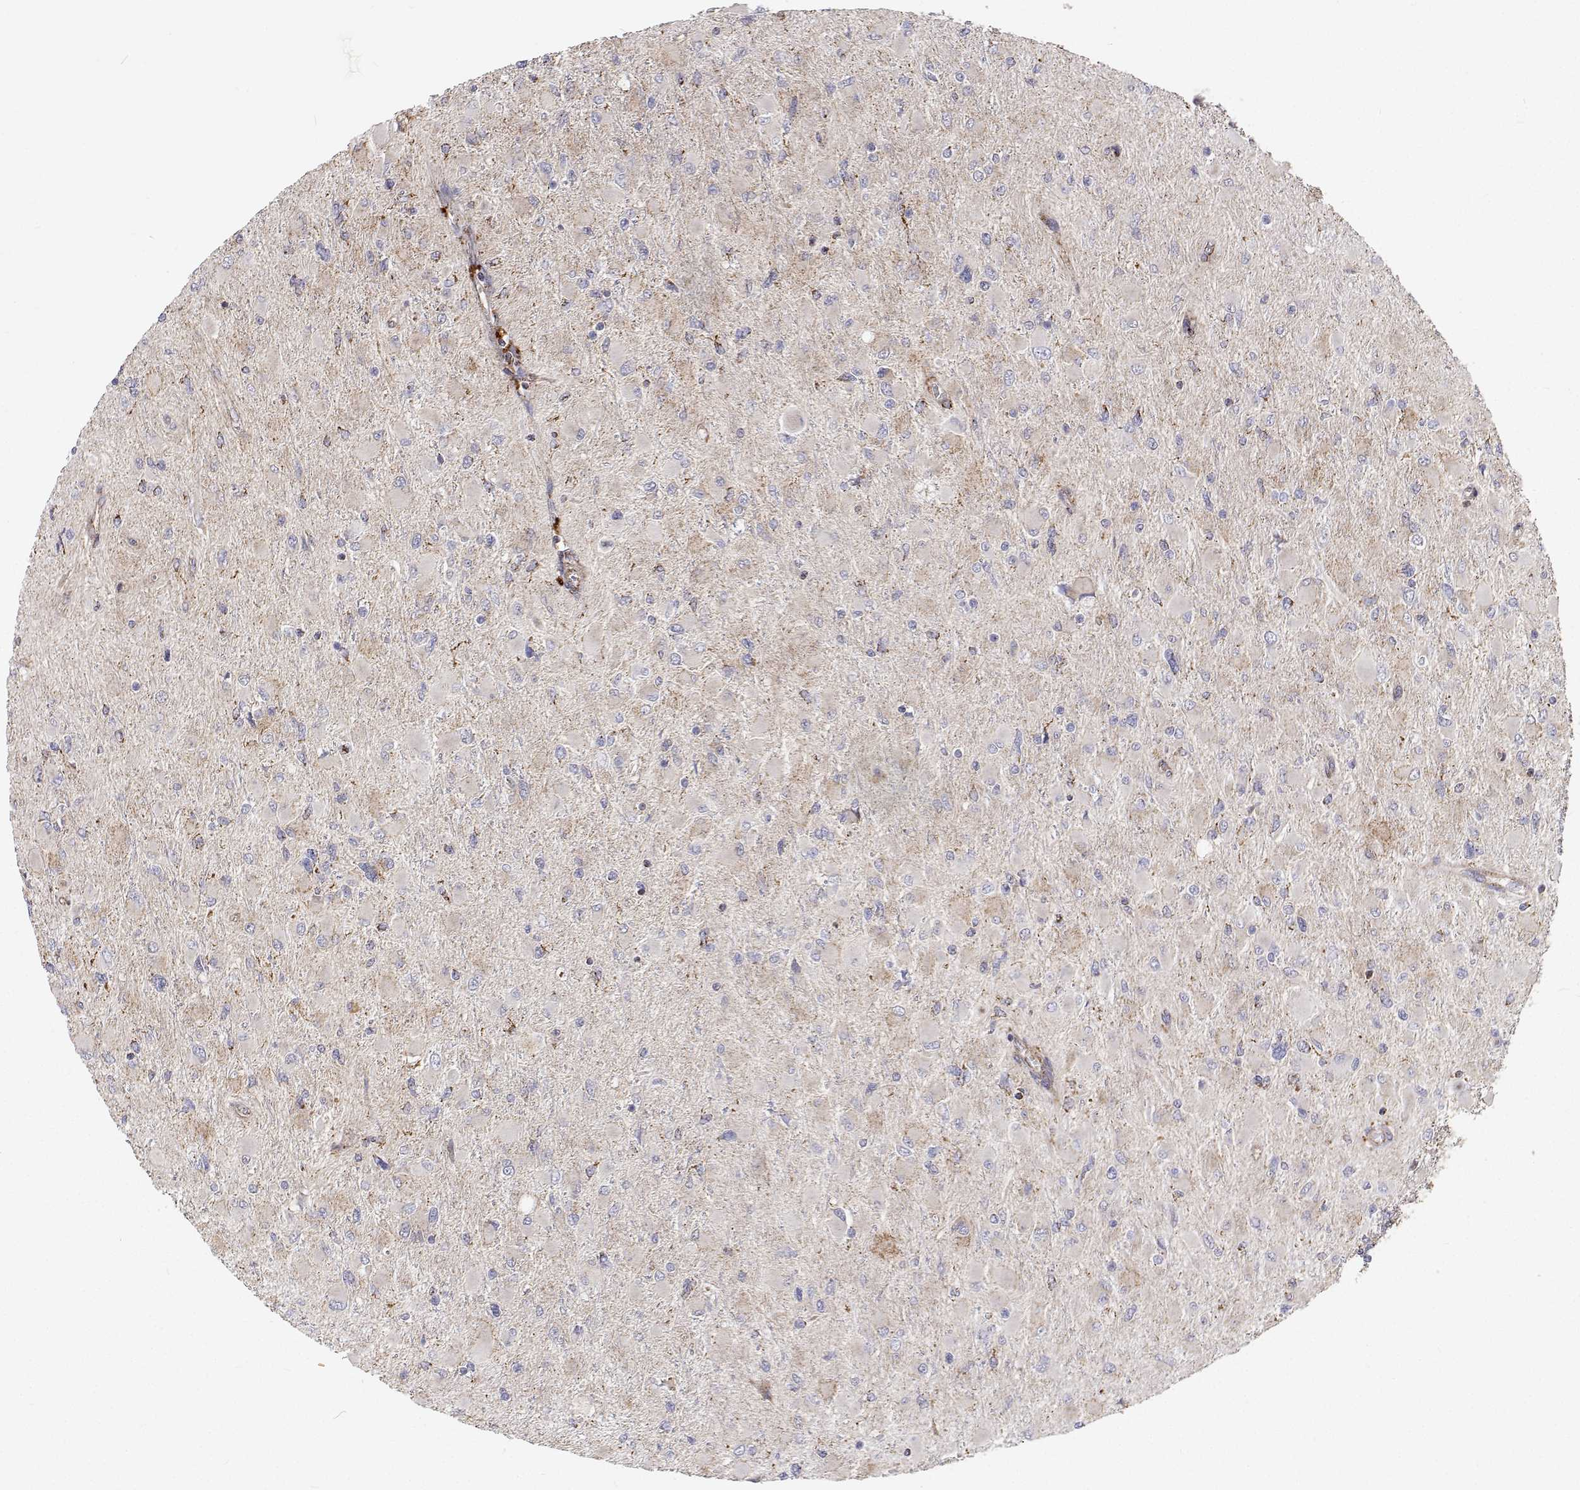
{"staining": {"intensity": "negative", "quantity": "none", "location": "none"}, "tissue": "glioma", "cell_type": "Tumor cells", "image_type": "cancer", "snomed": [{"axis": "morphology", "description": "Glioma, malignant, High grade"}, {"axis": "topography", "description": "Cerebral cortex"}], "caption": "High magnification brightfield microscopy of high-grade glioma (malignant) stained with DAB (3,3'-diaminobenzidine) (brown) and counterstained with hematoxylin (blue): tumor cells show no significant staining. (DAB (3,3'-diaminobenzidine) immunohistochemistry (IHC) with hematoxylin counter stain).", "gene": "SPICE1", "patient": {"sex": "female", "age": 36}}